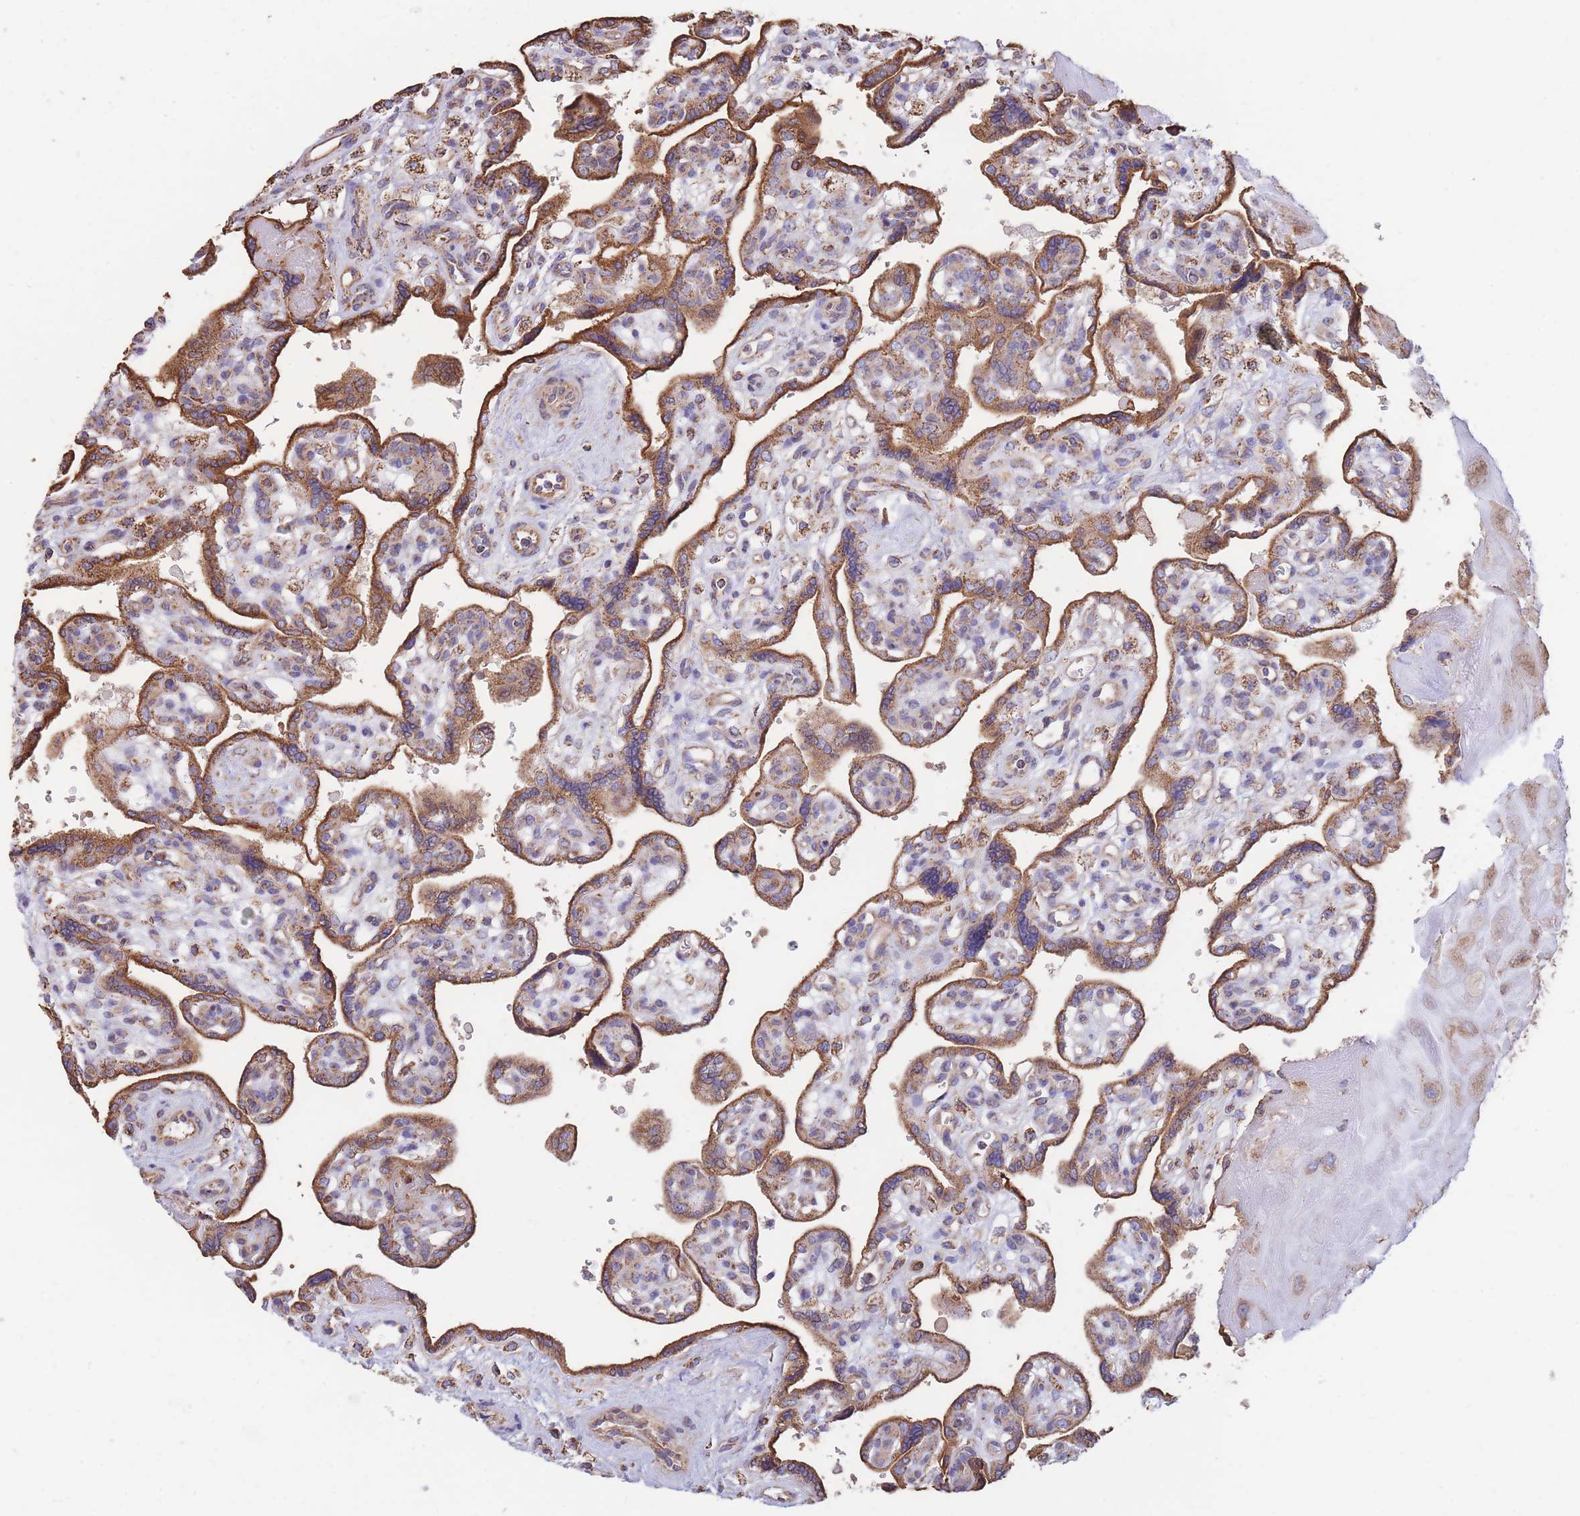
{"staining": {"intensity": "moderate", "quantity": ">75%", "location": "cytoplasmic/membranous"}, "tissue": "placenta", "cell_type": "Trophoblastic cells", "image_type": "normal", "snomed": [{"axis": "morphology", "description": "Normal tissue, NOS"}, {"axis": "topography", "description": "Placenta"}], "caption": "IHC of unremarkable placenta exhibits medium levels of moderate cytoplasmic/membranous staining in approximately >75% of trophoblastic cells. (Brightfield microscopy of DAB IHC at high magnification).", "gene": "FKBP8", "patient": {"sex": "female", "age": 39}}